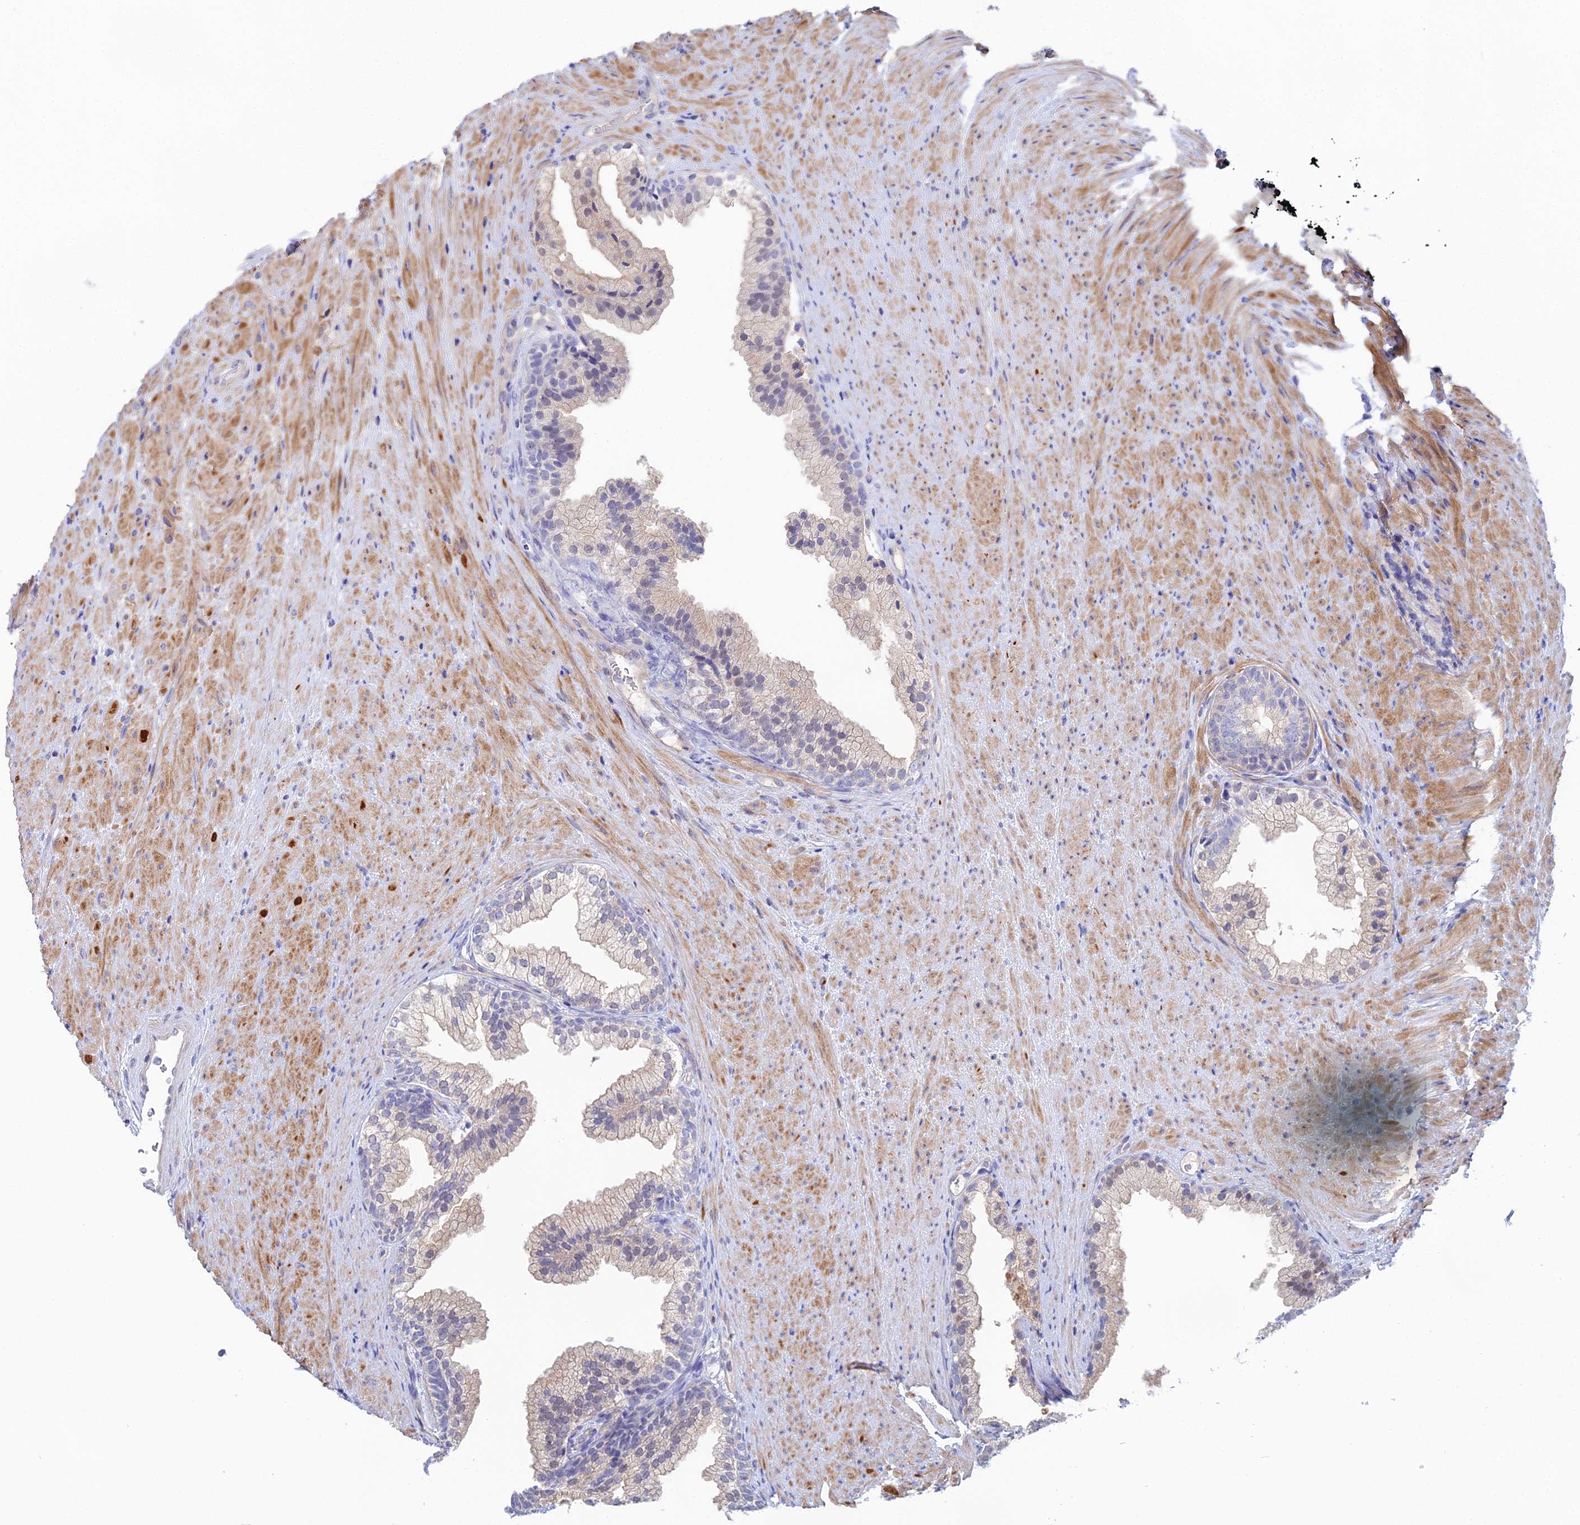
{"staining": {"intensity": "negative", "quantity": "none", "location": "none"}, "tissue": "prostate", "cell_type": "Glandular cells", "image_type": "normal", "snomed": [{"axis": "morphology", "description": "Normal tissue, NOS"}, {"axis": "topography", "description": "Prostate"}], "caption": "Immunohistochemistry (IHC) histopathology image of benign human prostate stained for a protein (brown), which exhibits no staining in glandular cells. (Brightfield microscopy of DAB immunohistochemistry at high magnification).", "gene": "DNAH14", "patient": {"sex": "male", "age": 76}}